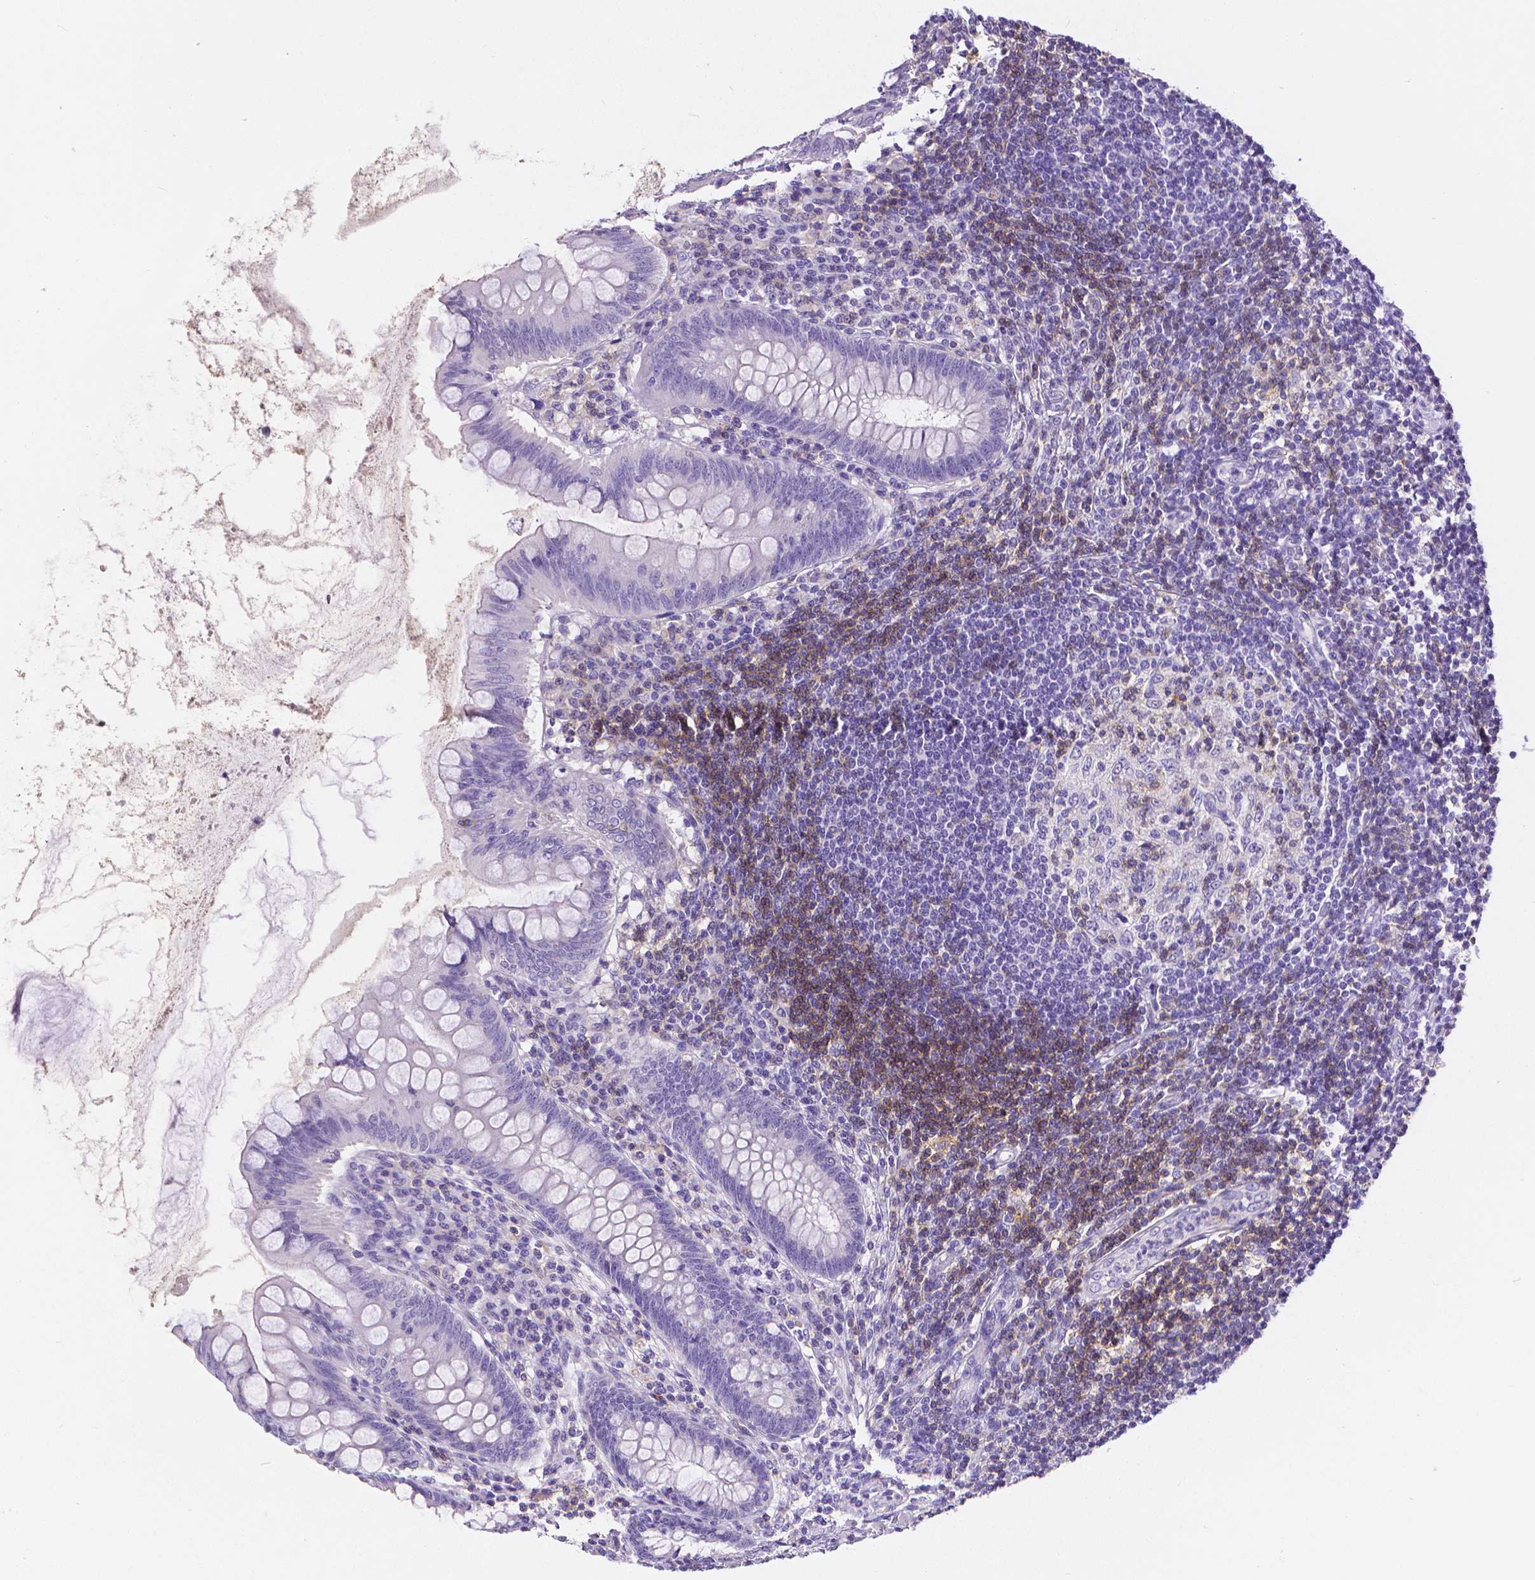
{"staining": {"intensity": "negative", "quantity": "none", "location": "none"}, "tissue": "appendix", "cell_type": "Glandular cells", "image_type": "normal", "snomed": [{"axis": "morphology", "description": "Normal tissue, NOS"}, {"axis": "topography", "description": "Appendix"}], "caption": "IHC of benign human appendix reveals no expression in glandular cells. The staining was performed using DAB to visualize the protein expression in brown, while the nuclei were stained in blue with hematoxylin (Magnification: 20x).", "gene": "CD4", "patient": {"sex": "female", "age": 57}}